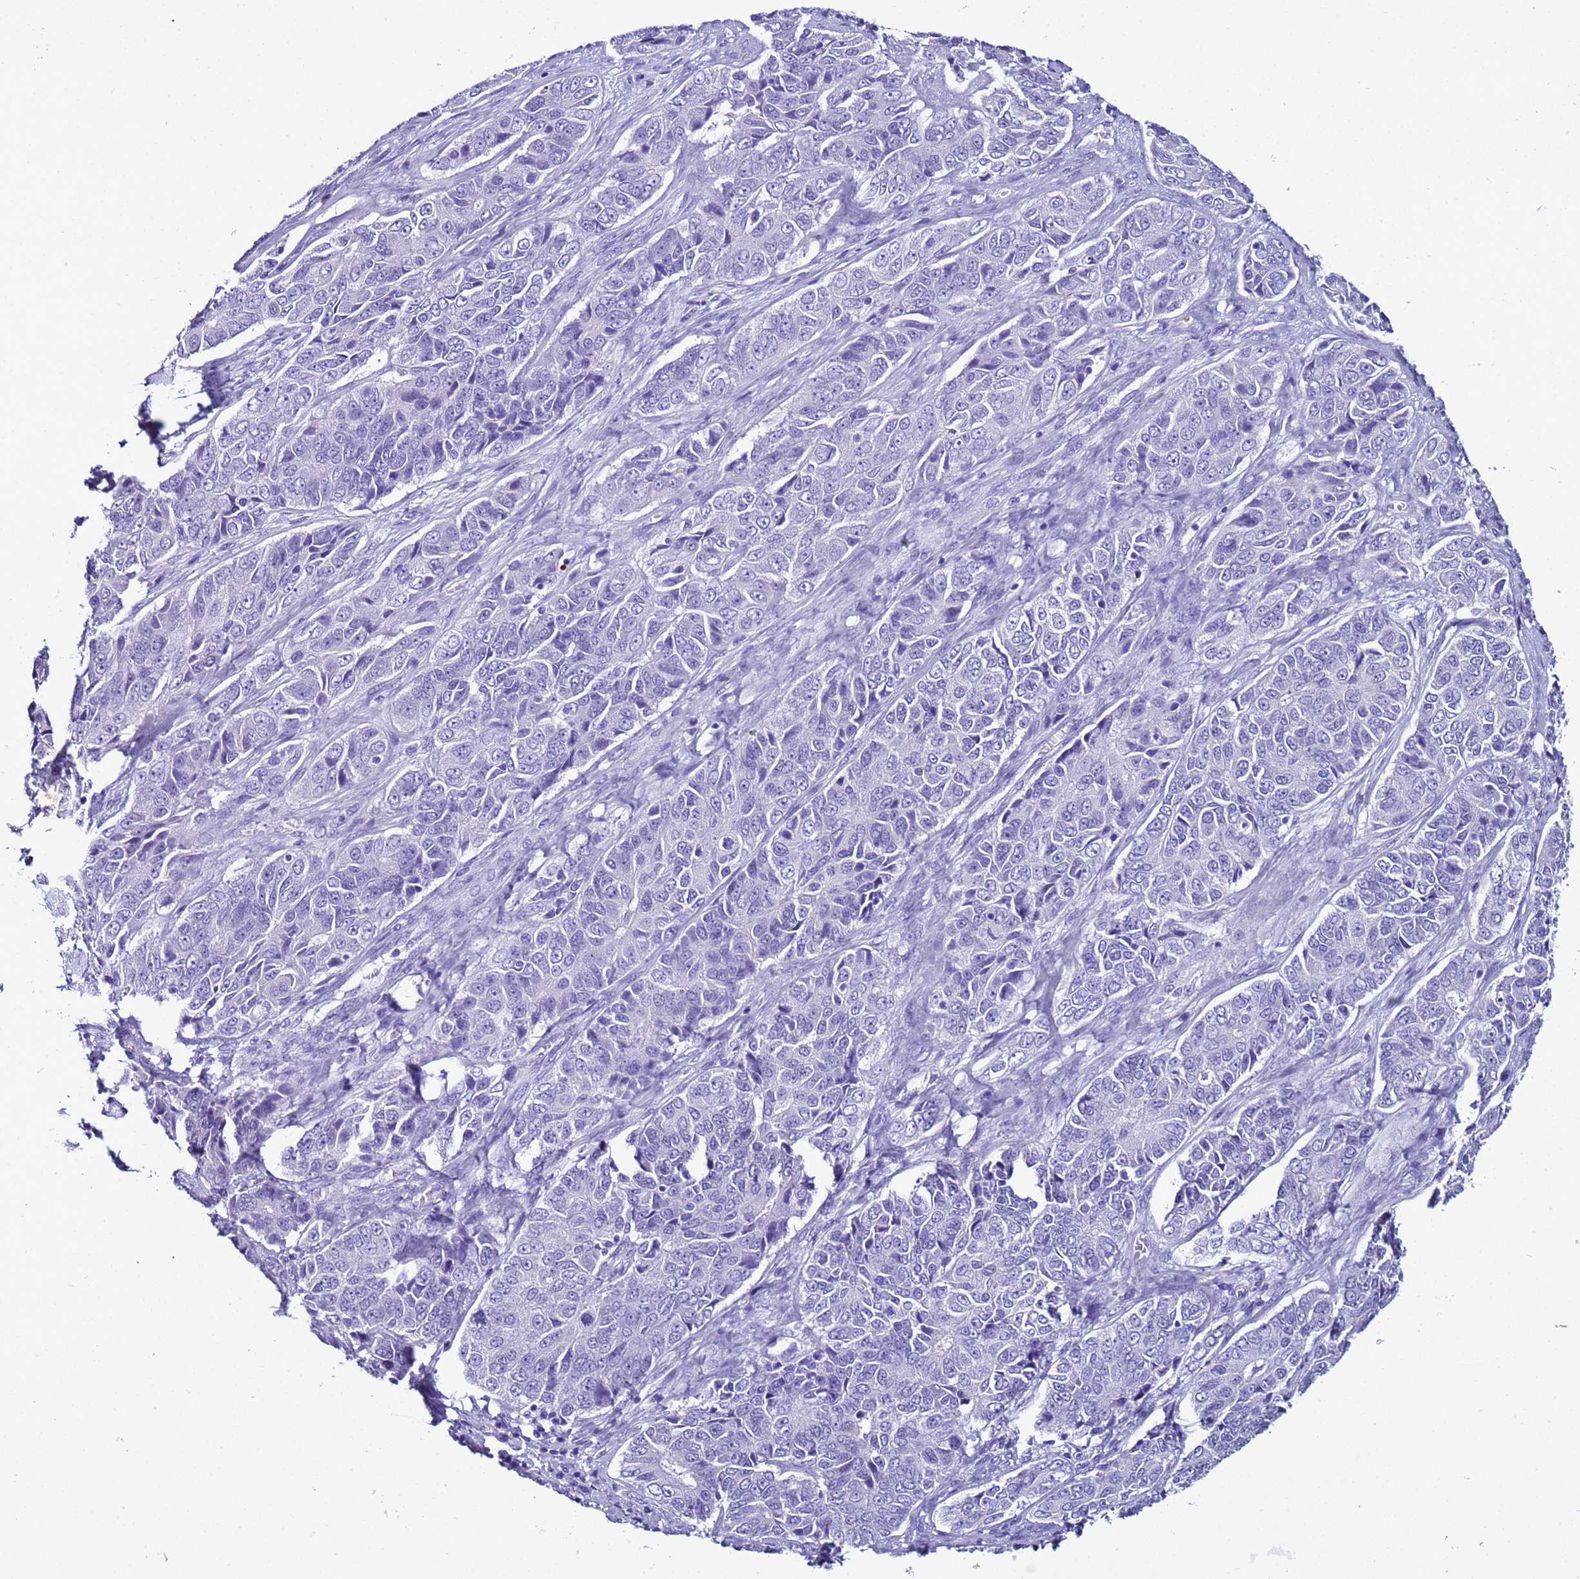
{"staining": {"intensity": "negative", "quantity": "none", "location": "none"}, "tissue": "ovarian cancer", "cell_type": "Tumor cells", "image_type": "cancer", "snomed": [{"axis": "morphology", "description": "Carcinoma, endometroid"}, {"axis": "topography", "description": "Ovary"}], "caption": "Tumor cells are negative for protein expression in human endometroid carcinoma (ovarian). (Brightfield microscopy of DAB immunohistochemistry at high magnification).", "gene": "LCMT1", "patient": {"sex": "female", "age": 51}}